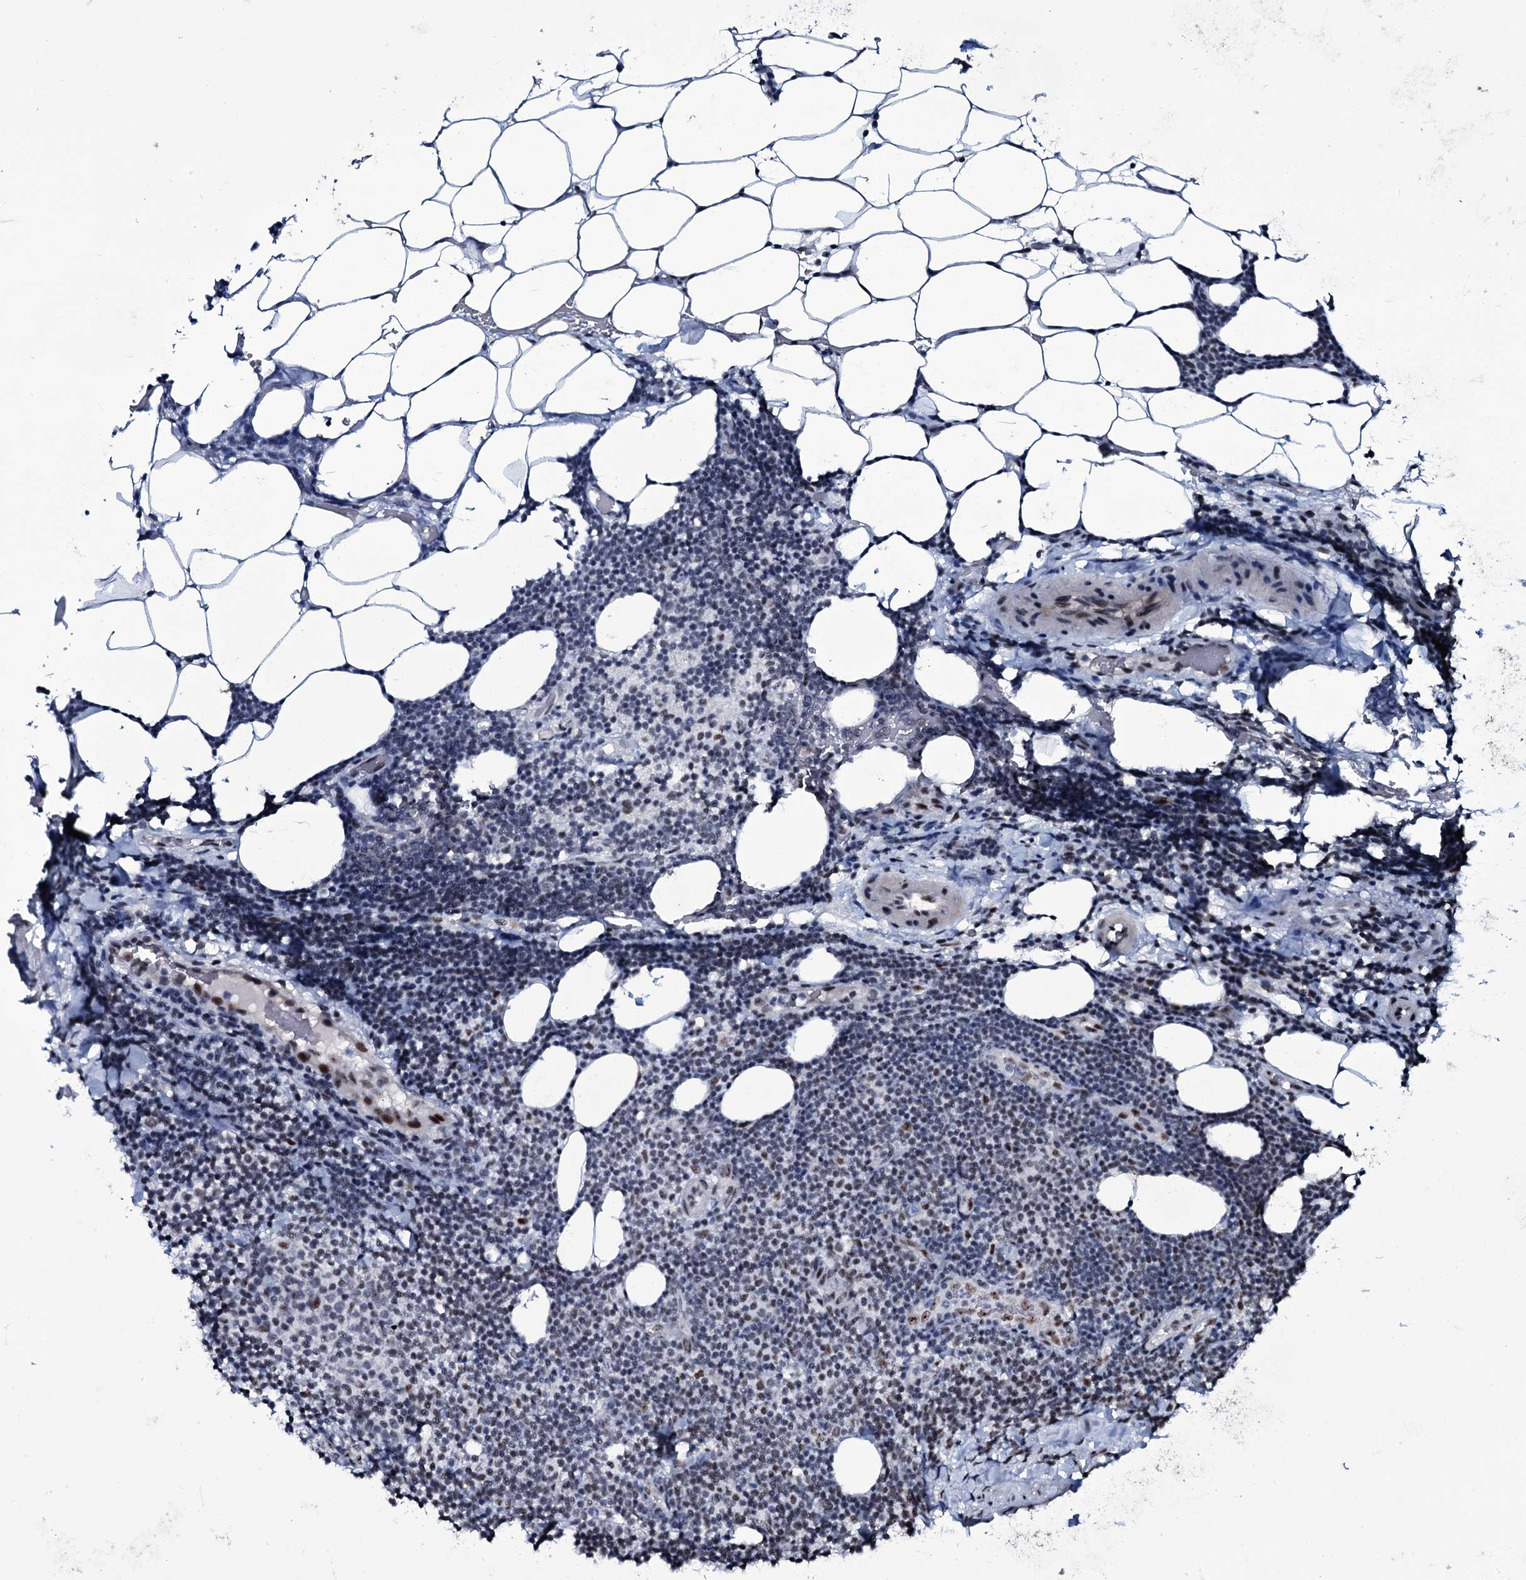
{"staining": {"intensity": "weak", "quantity": "<25%", "location": "nuclear"}, "tissue": "lymphoma", "cell_type": "Tumor cells", "image_type": "cancer", "snomed": [{"axis": "morphology", "description": "Malignant lymphoma, non-Hodgkin's type, Low grade"}, {"axis": "topography", "description": "Lymph node"}], "caption": "IHC of human lymphoma reveals no staining in tumor cells.", "gene": "ZMIZ2", "patient": {"sex": "male", "age": 66}}